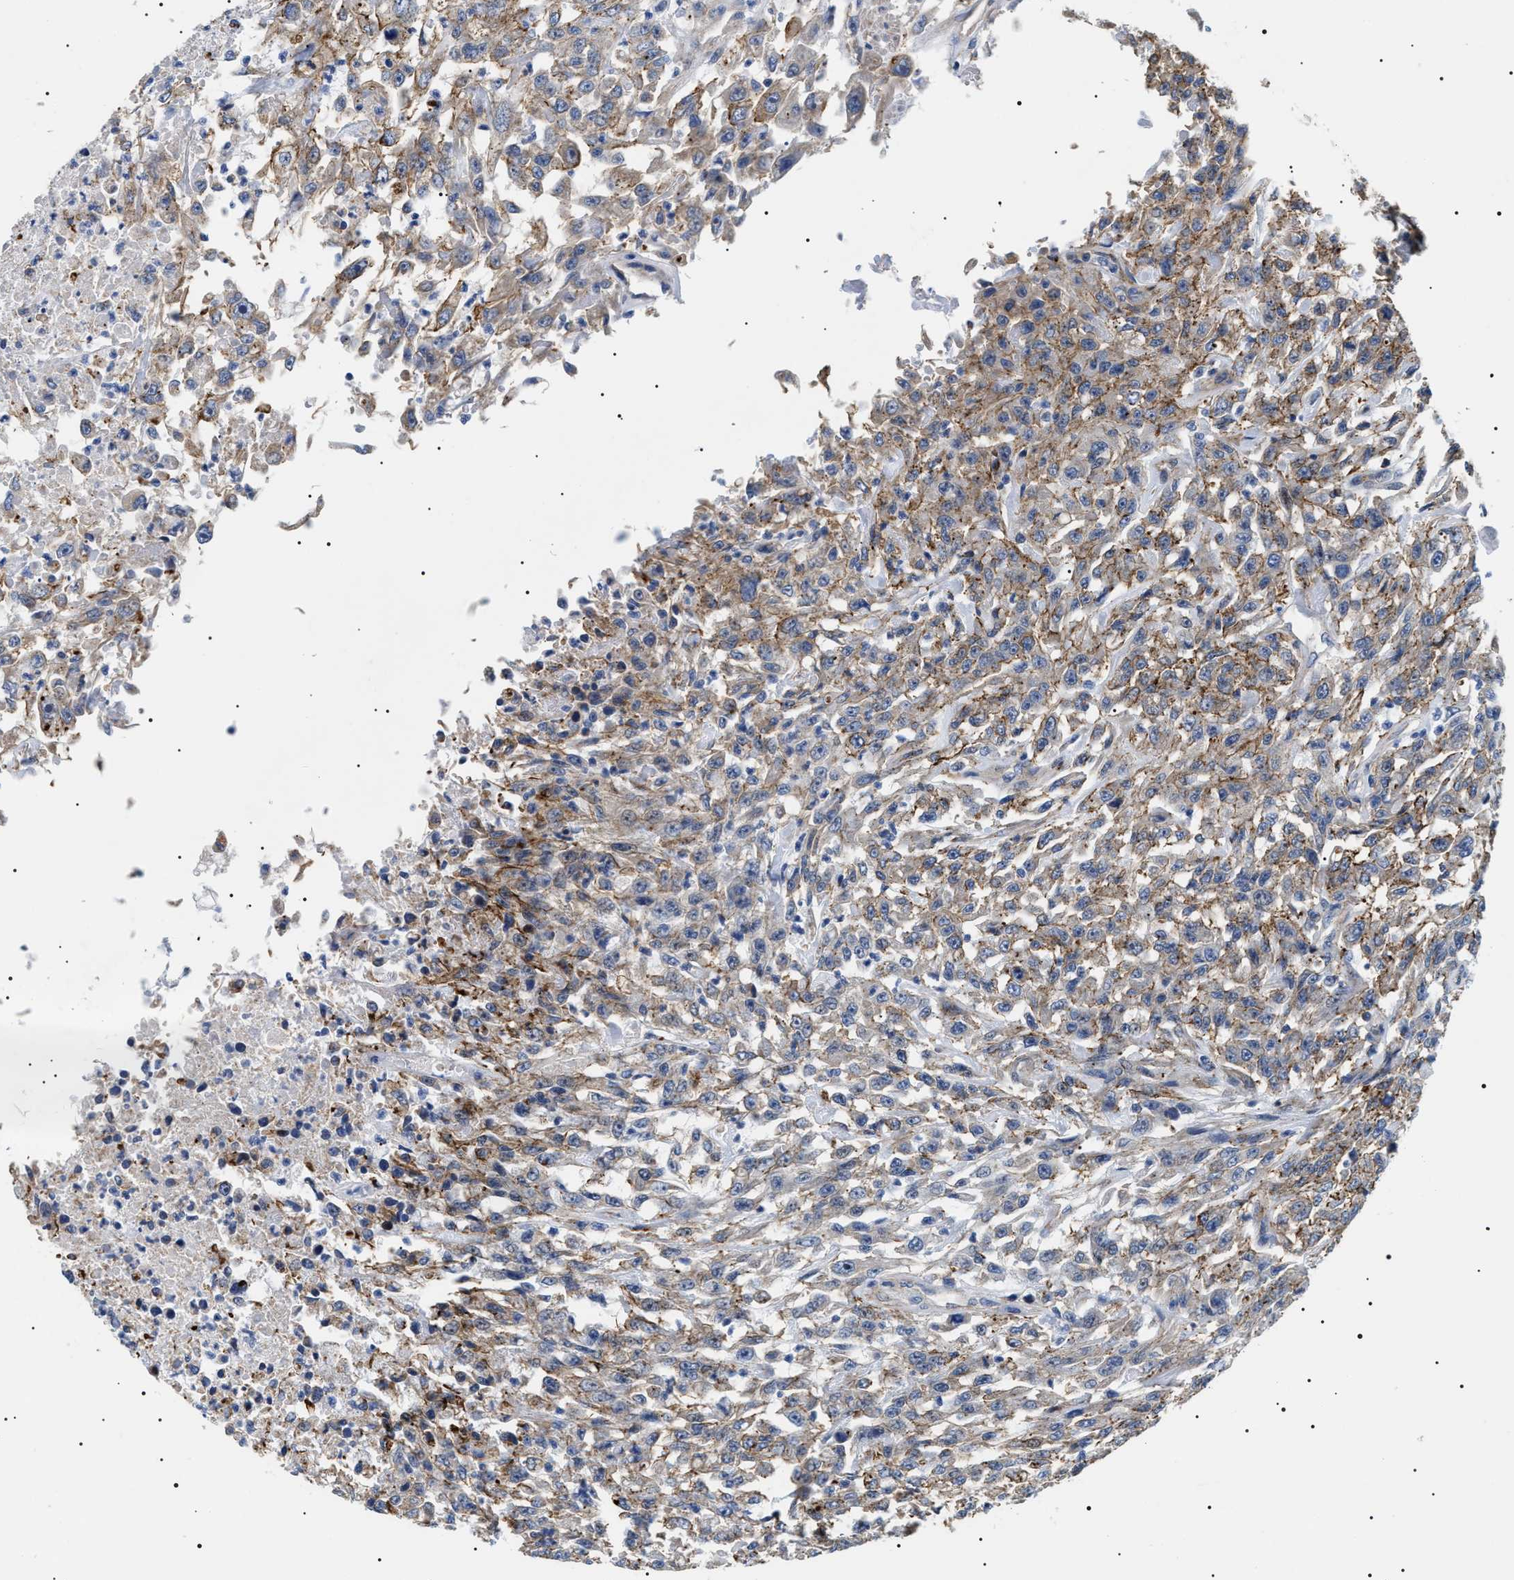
{"staining": {"intensity": "moderate", "quantity": ">75%", "location": "cytoplasmic/membranous"}, "tissue": "urothelial cancer", "cell_type": "Tumor cells", "image_type": "cancer", "snomed": [{"axis": "morphology", "description": "Urothelial carcinoma, High grade"}, {"axis": "topography", "description": "Urinary bladder"}], "caption": "Protein staining demonstrates moderate cytoplasmic/membranous expression in about >75% of tumor cells in urothelial carcinoma (high-grade). (Brightfield microscopy of DAB IHC at high magnification).", "gene": "TMEM222", "patient": {"sex": "male", "age": 46}}